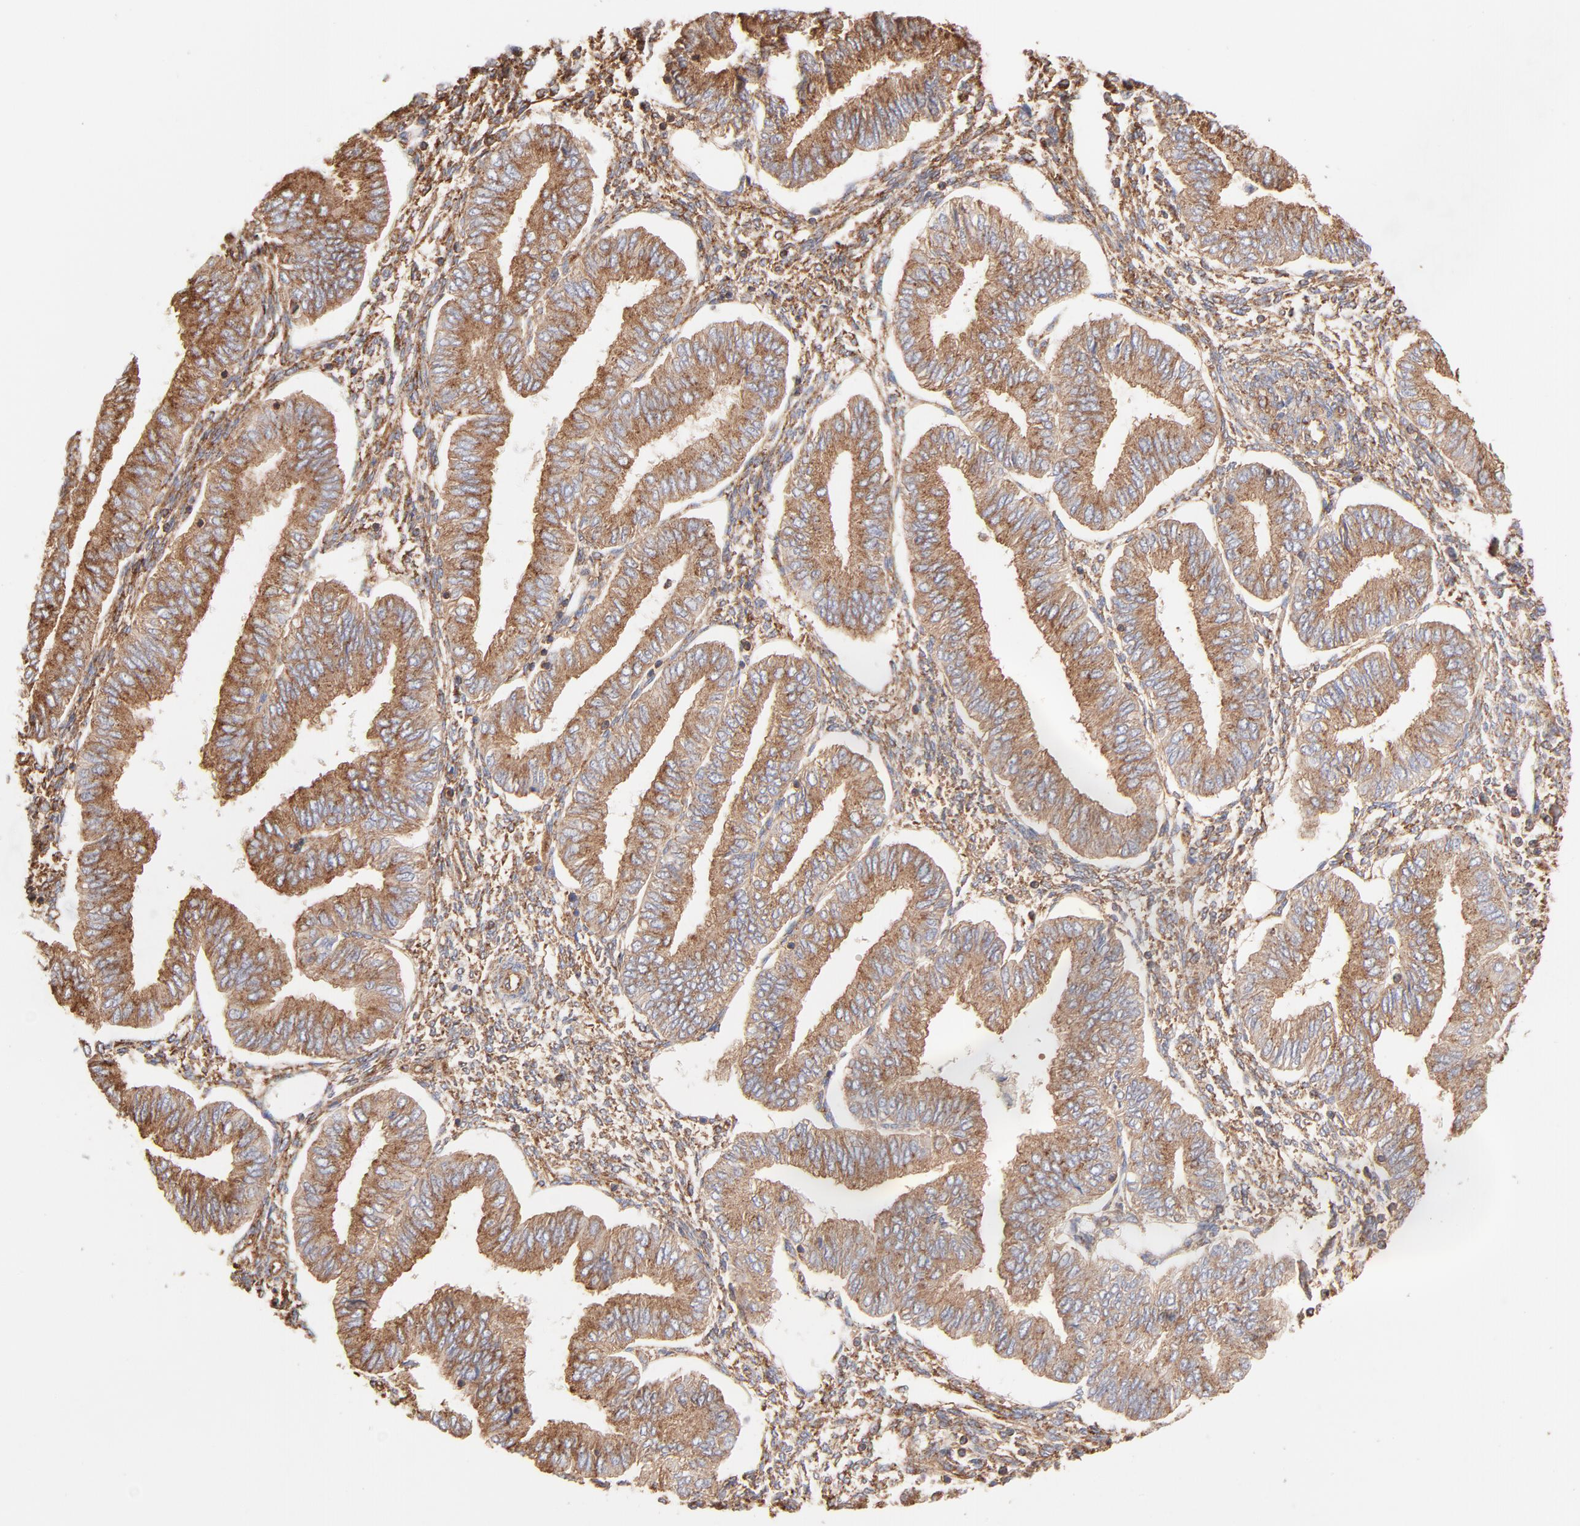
{"staining": {"intensity": "moderate", "quantity": ">75%", "location": "cytoplasmic/membranous"}, "tissue": "endometrial cancer", "cell_type": "Tumor cells", "image_type": "cancer", "snomed": [{"axis": "morphology", "description": "Adenocarcinoma, NOS"}, {"axis": "topography", "description": "Endometrium"}], "caption": "The histopathology image shows staining of endometrial cancer (adenocarcinoma), revealing moderate cytoplasmic/membranous protein positivity (brown color) within tumor cells. The protein is shown in brown color, while the nuclei are stained blue.", "gene": "CLTB", "patient": {"sex": "female", "age": 51}}